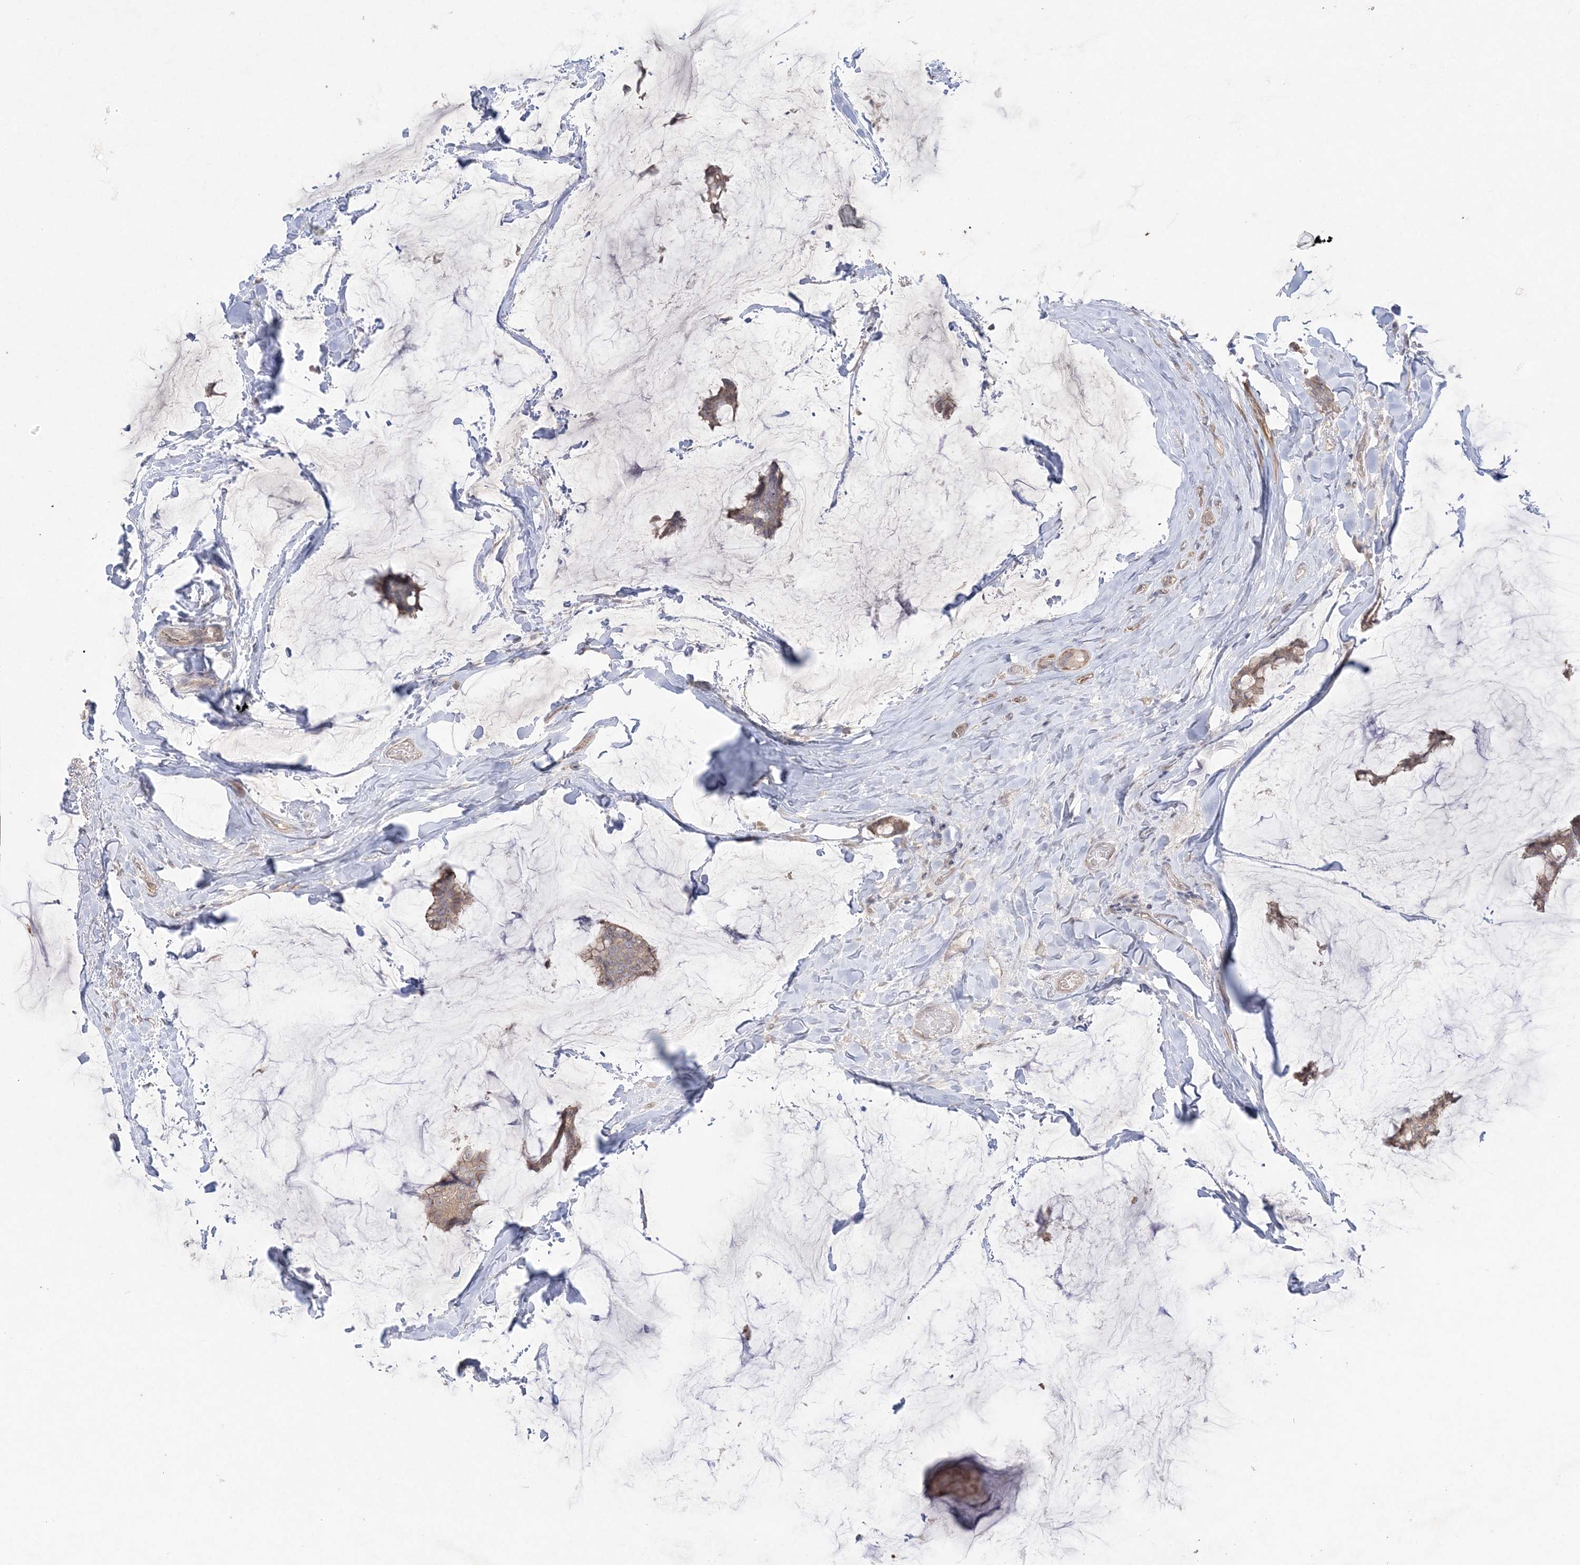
{"staining": {"intensity": "weak", "quantity": ">75%", "location": "cytoplasmic/membranous"}, "tissue": "breast cancer", "cell_type": "Tumor cells", "image_type": "cancer", "snomed": [{"axis": "morphology", "description": "Duct carcinoma"}, {"axis": "topography", "description": "Breast"}], "caption": "This photomicrograph reveals immunohistochemistry (IHC) staining of human breast cancer (invasive ductal carcinoma), with low weak cytoplasmic/membranous staining in approximately >75% of tumor cells.", "gene": "SH3BP4", "patient": {"sex": "female", "age": 93}}